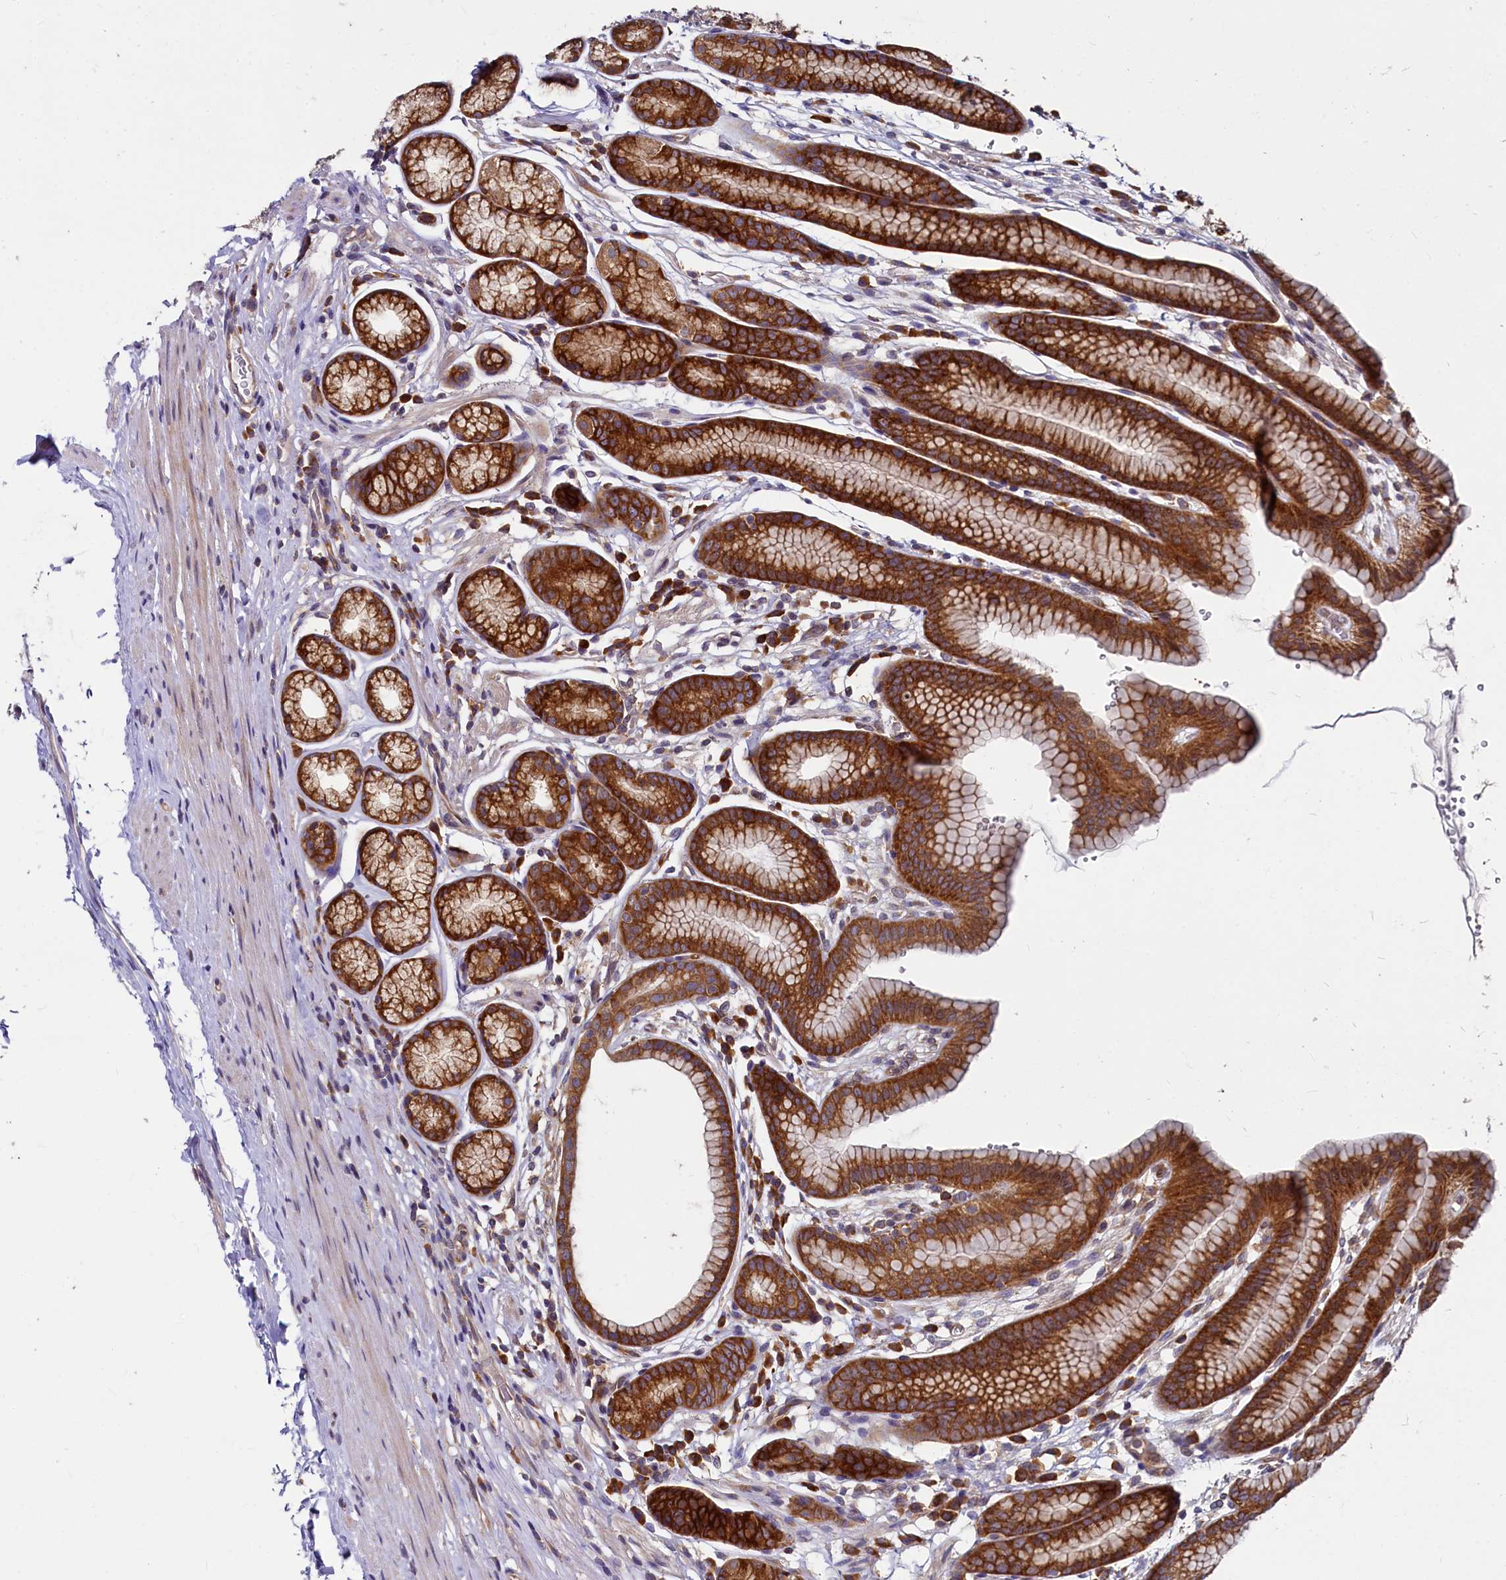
{"staining": {"intensity": "strong", "quantity": ">75%", "location": "cytoplasmic/membranous"}, "tissue": "stomach", "cell_type": "Glandular cells", "image_type": "normal", "snomed": [{"axis": "morphology", "description": "Normal tissue, NOS"}, {"axis": "topography", "description": "Stomach"}], "caption": "This image displays immunohistochemistry (IHC) staining of normal stomach, with high strong cytoplasmic/membranous expression in about >75% of glandular cells.", "gene": "EIF2B2", "patient": {"sex": "male", "age": 42}}